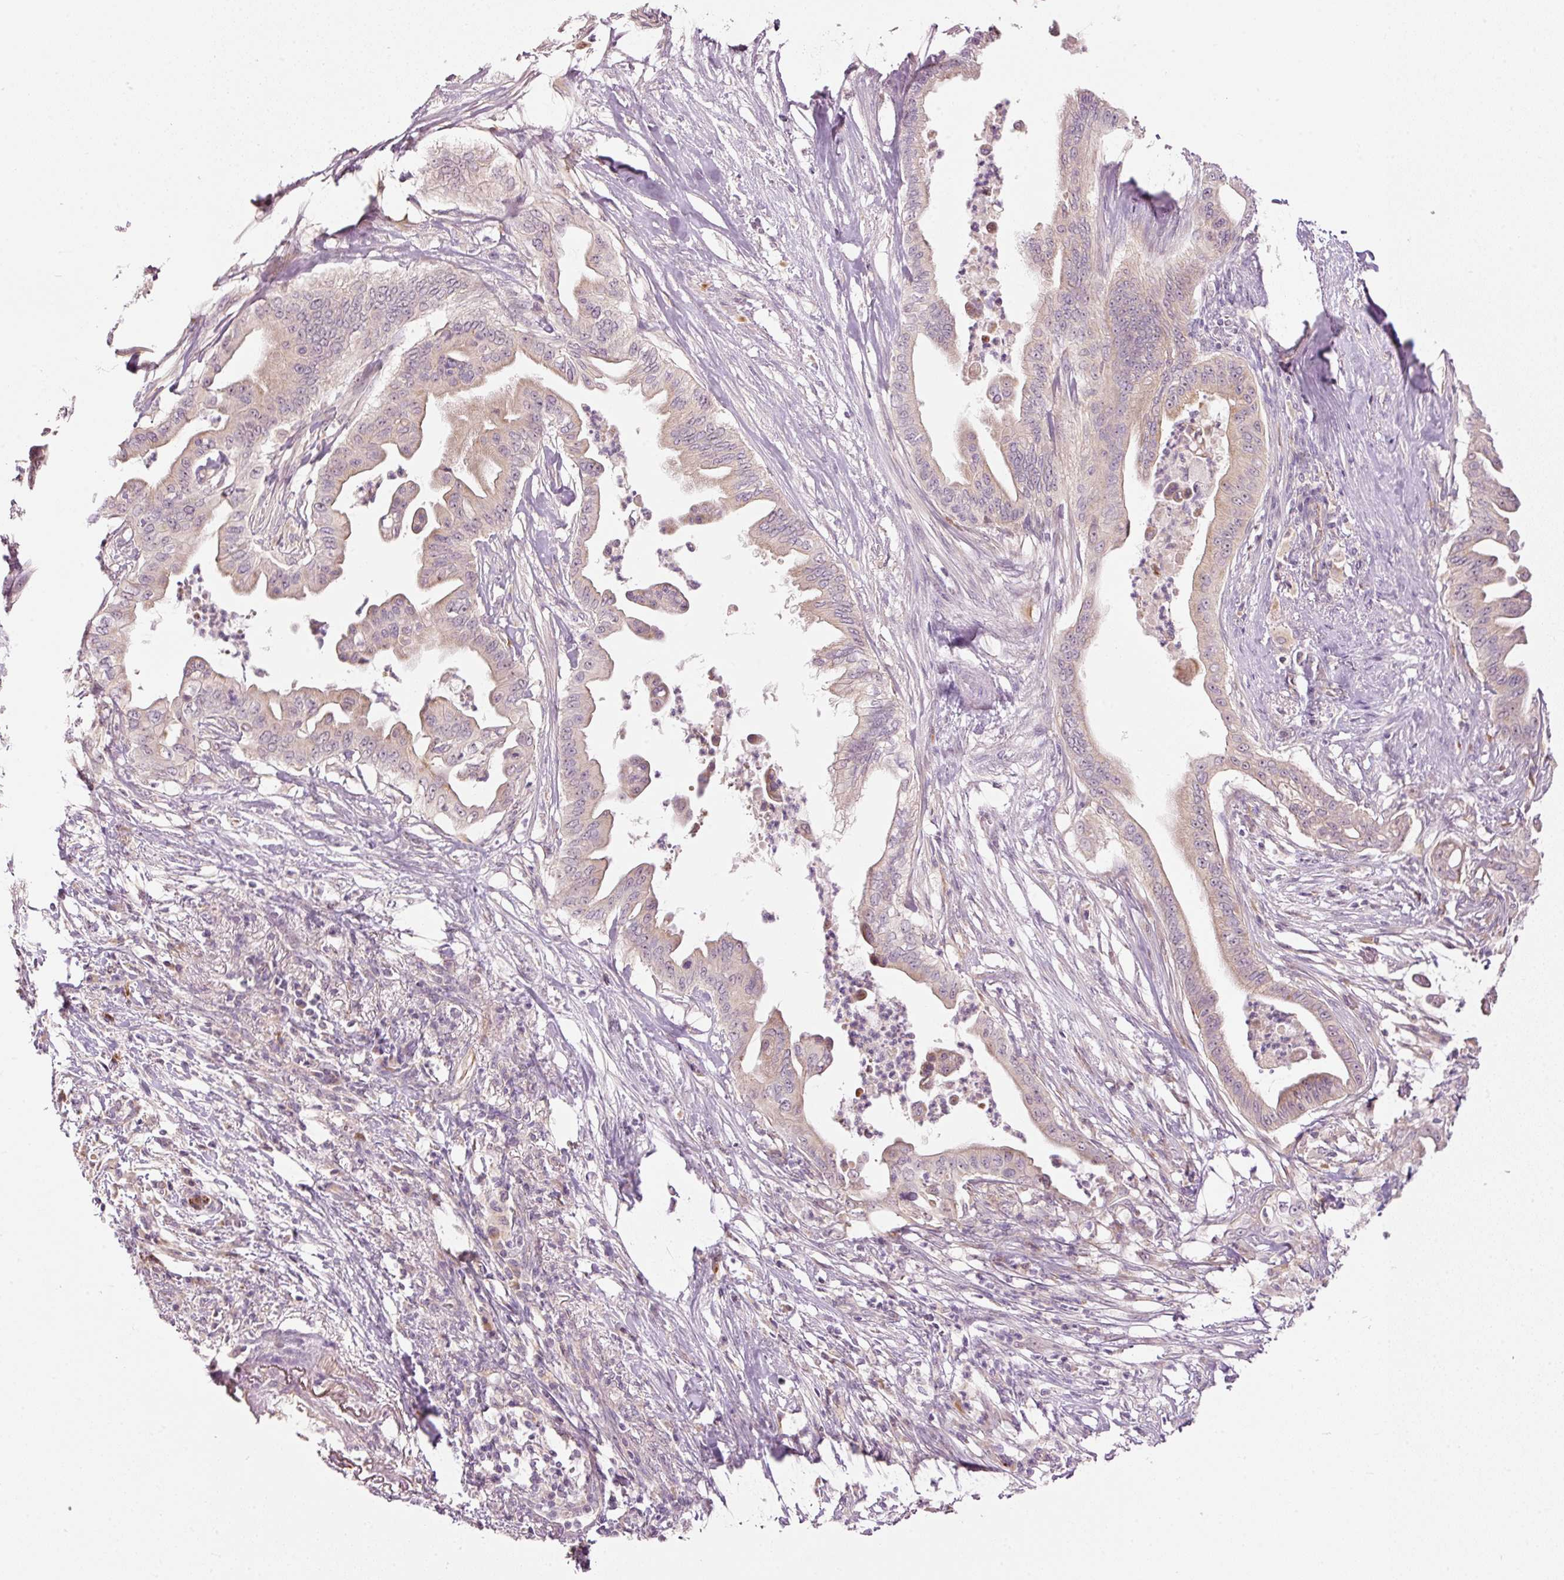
{"staining": {"intensity": "weak", "quantity": "25%-75%", "location": "cytoplasmic/membranous"}, "tissue": "pancreatic cancer", "cell_type": "Tumor cells", "image_type": "cancer", "snomed": [{"axis": "morphology", "description": "Adenocarcinoma, NOS"}, {"axis": "topography", "description": "Pancreas"}], "caption": "Pancreatic adenocarcinoma stained for a protein exhibits weak cytoplasmic/membranous positivity in tumor cells.", "gene": "CDC20B", "patient": {"sex": "male", "age": 58}}